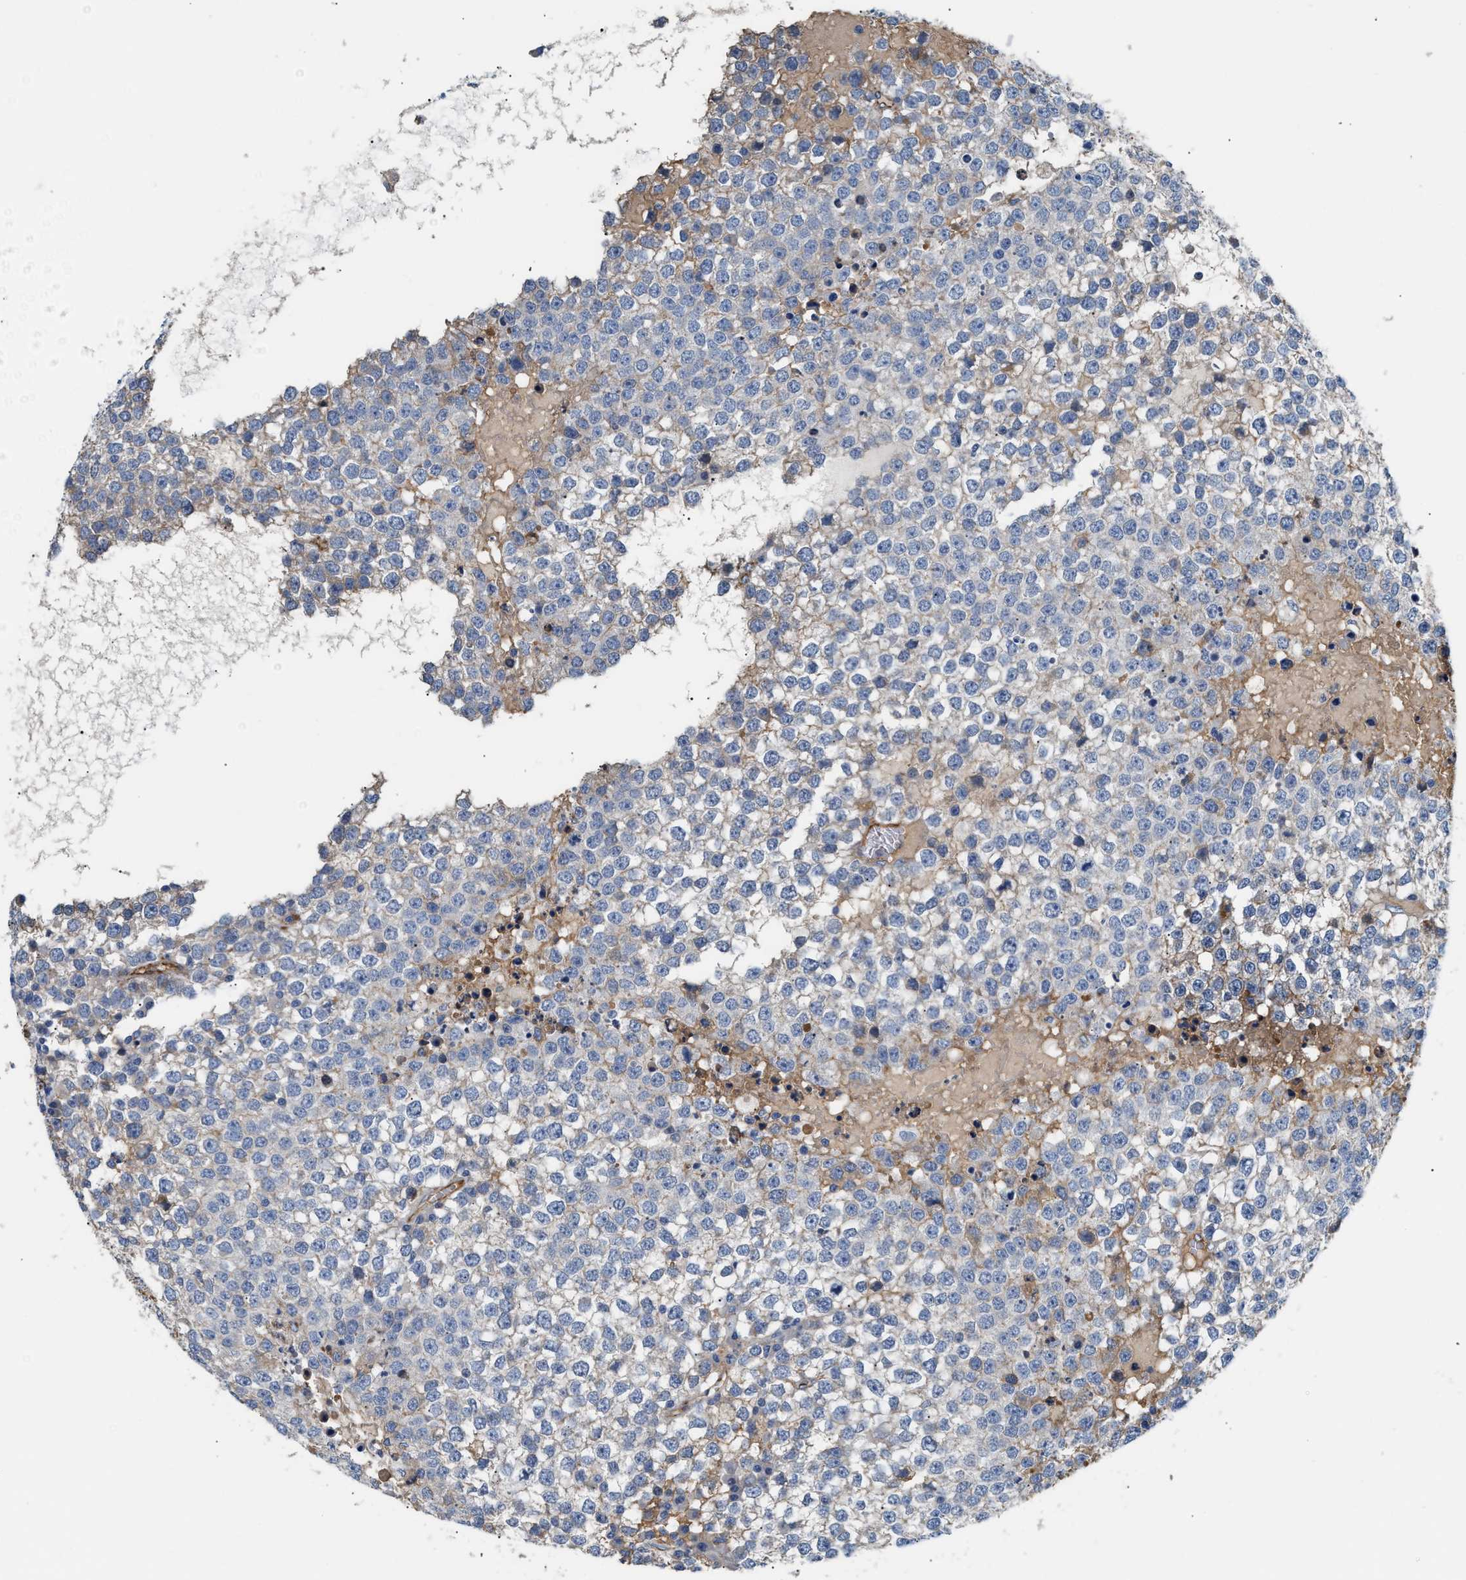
{"staining": {"intensity": "negative", "quantity": "none", "location": "none"}, "tissue": "testis cancer", "cell_type": "Tumor cells", "image_type": "cancer", "snomed": [{"axis": "morphology", "description": "Seminoma, NOS"}, {"axis": "topography", "description": "Testis"}], "caption": "This is an IHC micrograph of human testis cancer. There is no positivity in tumor cells.", "gene": "TFPI", "patient": {"sex": "male", "age": 65}}